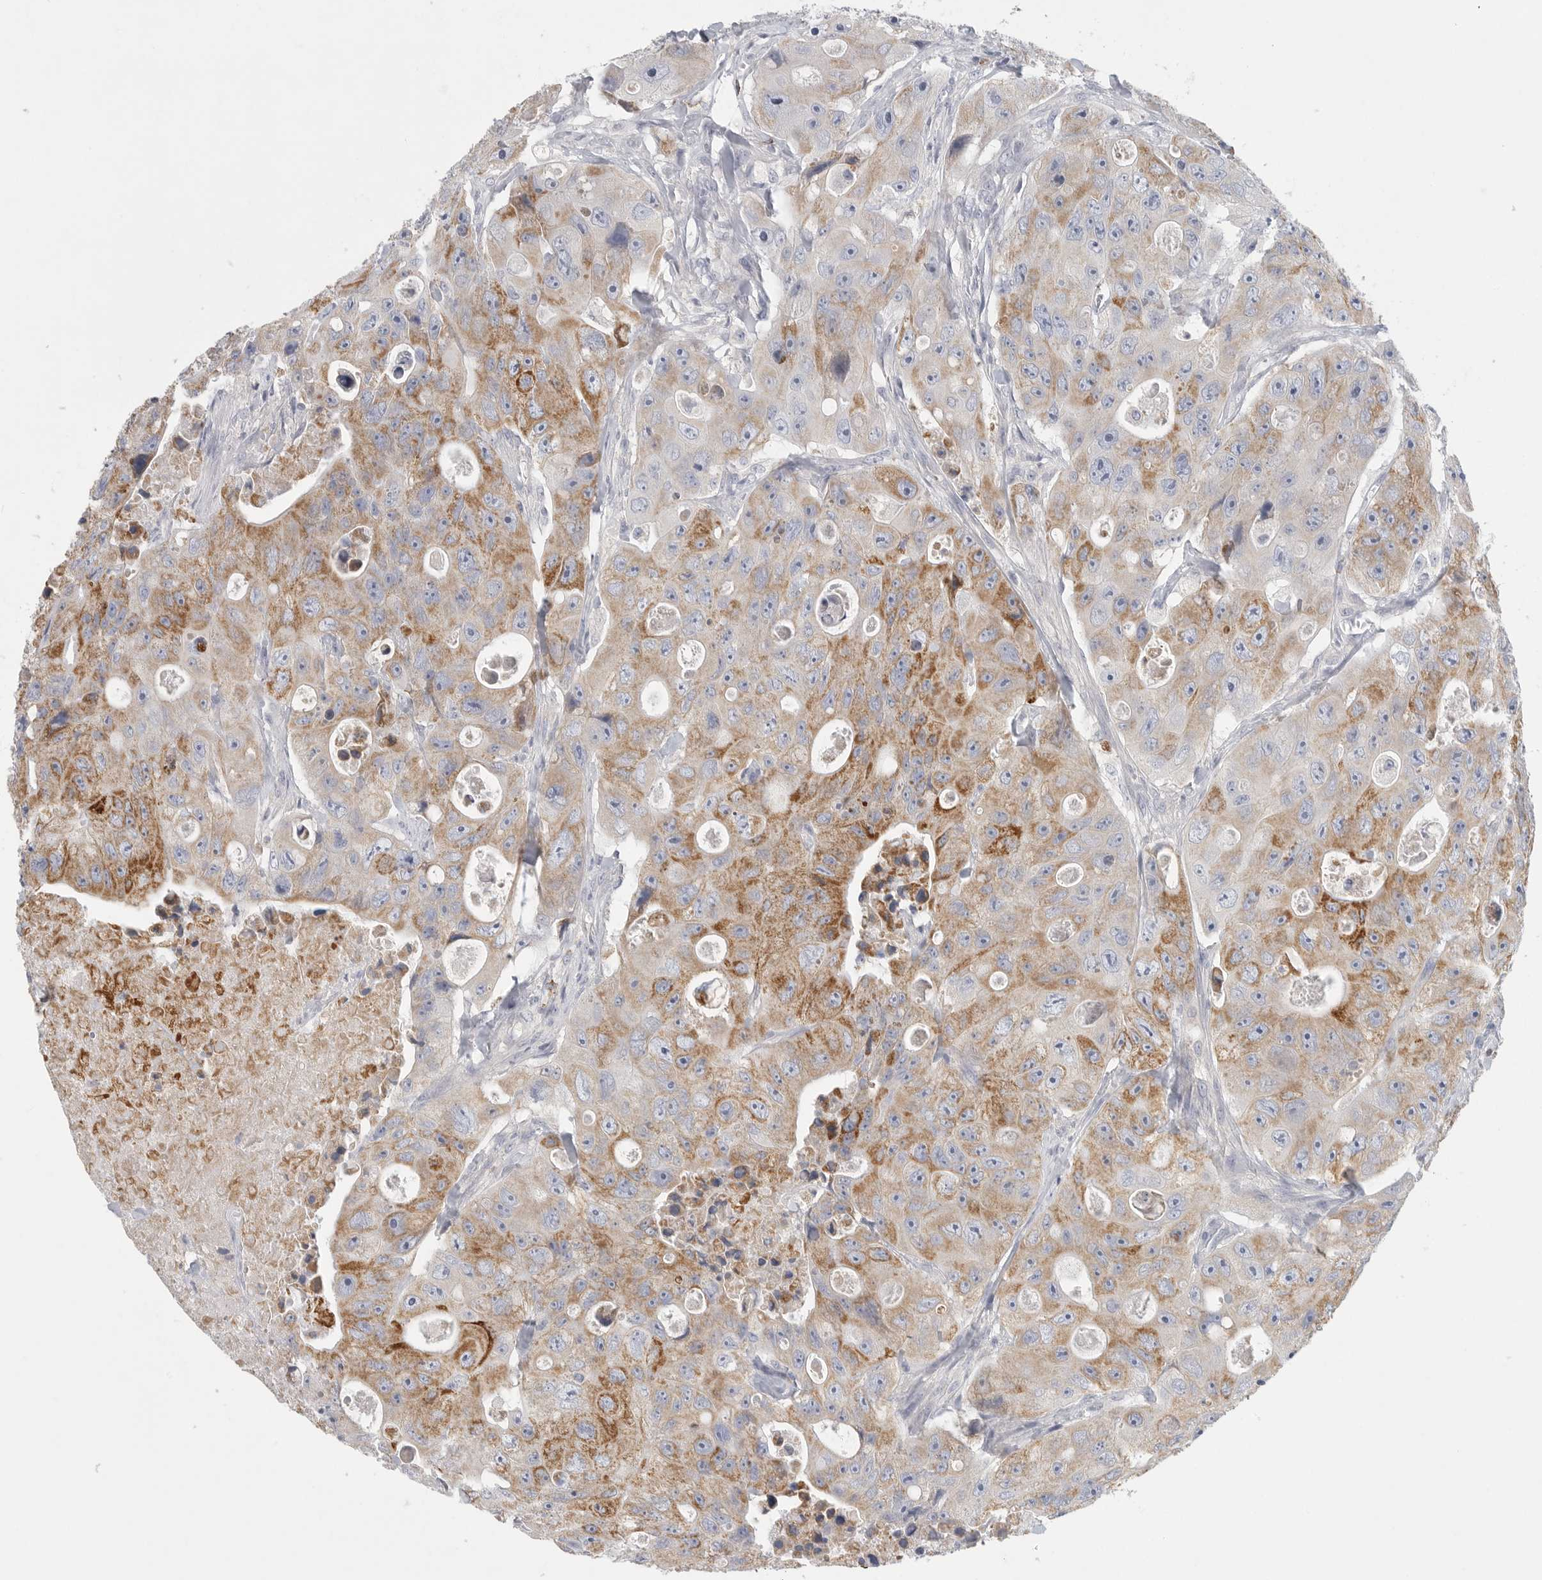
{"staining": {"intensity": "moderate", "quantity": ">75%", "location": "cytoplasmic/membranous"}, "tissue": "colorectal cancer", "cell_type": "Tumor cells", "image_type": "cancer", "snomed": [{"axis": "morphology", "description": "Adenocarcinoma, NOS"}, {"axis": "topography", "description": "Colon"}], "caption": "Protein analysis of colorectal cancer (adenocarcinoma) tissue demonstrates moderate cytoplasmic/membranous positivity in about >75% of tumor cells.", "gene": "ELP3", "patient": {"sex": "female", "age": 46}}